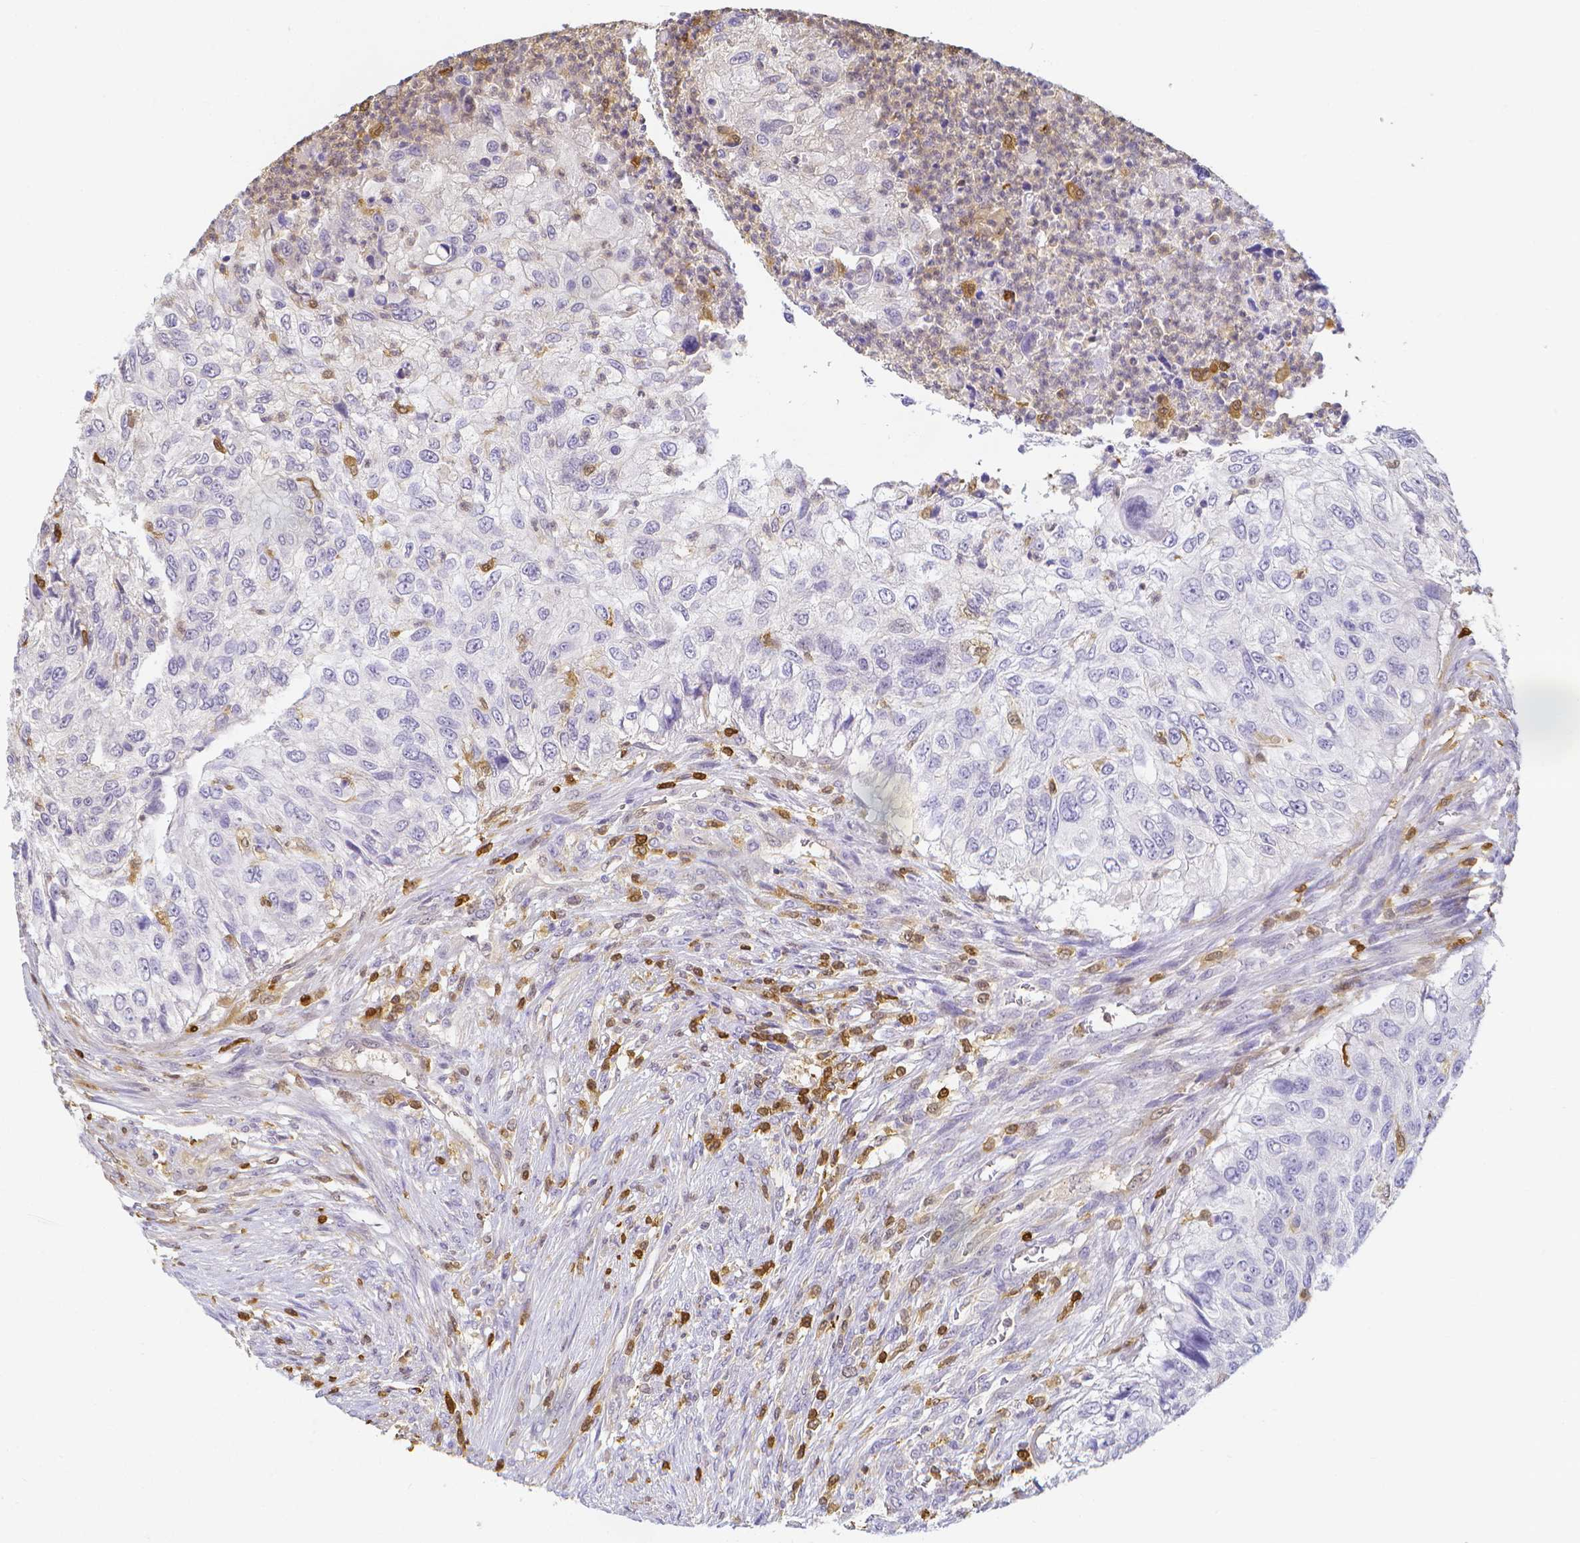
{"staining": {"intensity": "negative", "quantity": "none", "location": "none"}, "tissue": "urothelial cancer", "cell_type": "Tumor cells", "image_type": "cancer", "snomed": [{"axis": "morphology", "description": "Urothelial carcinoma, High grade"}, {"axis": "topography", "description": "Urinary bladder"}], "caption": "Immunohistochemistry (IHC) of urothelial cancer demonstrates no staining in tumor cells.", "gene": "COTL1", "patient": {"sex": "female", "age": 60}}